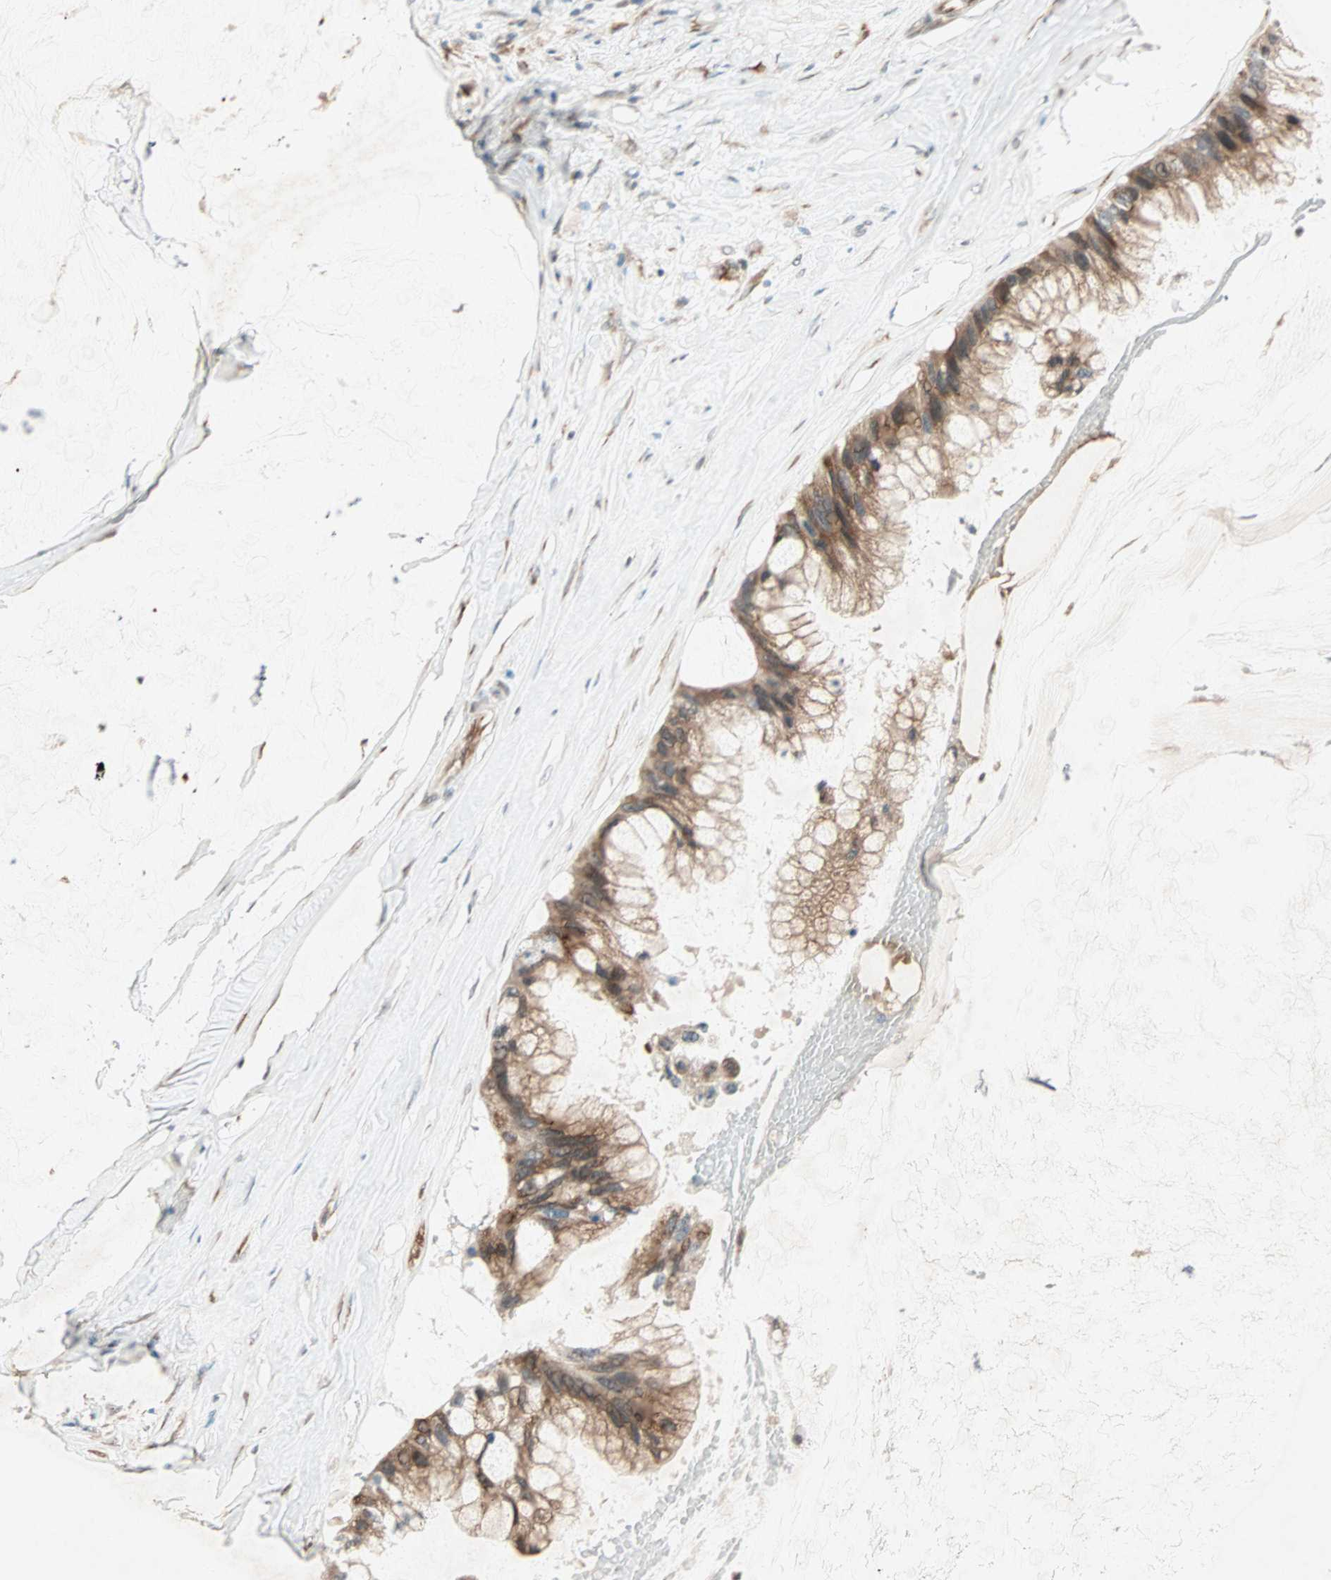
{"staining": {"intensity": "moderate", "quantity": ">75%", "location": "cytoplasmic/membranous"}, "tissue": "ovarian cancer", "cell_type": "Tumor cells", "image_type": "cancer", "snomed": [{"axis": "morphology", "description": "Cystadenocarcinoma, mucinous, NOS"}, {"axis": "topography", "description": "Ovary"}], "caption": "Immunohistochemical staining of human ovarian mucinous cystadenocarcinoma exhibits moderate cytoplasmic/membranous protein expression in approximately >75% of tumor cells.", "gene": "ZNF37A", "patient": {"sex": "female", "age": 39}}